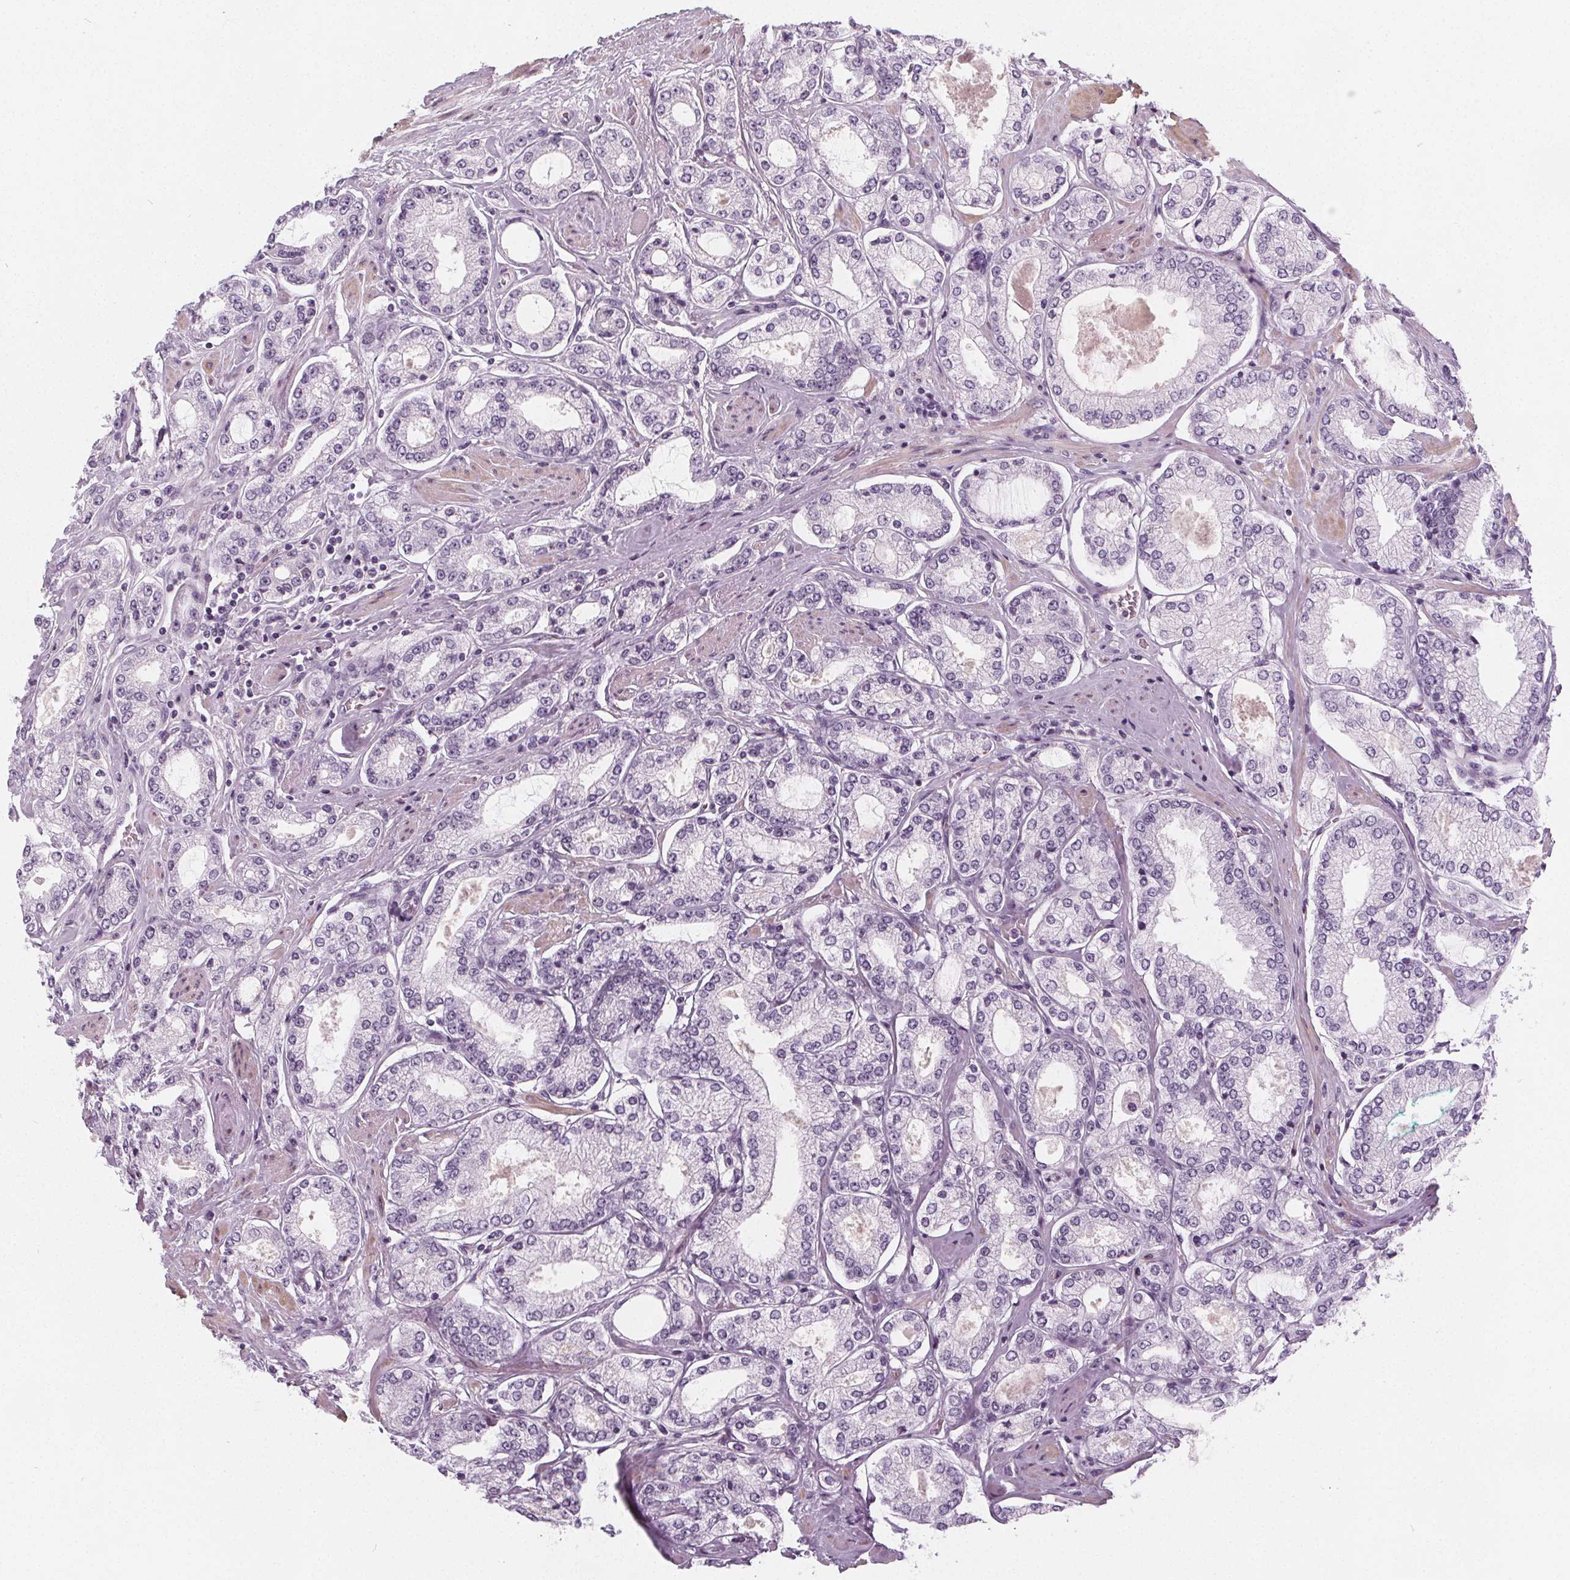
{"staining": {"intensity": "negative", "quantity": "none", "location": "none"}, "tissue": "prostate cancer", "cell_type": "Tumor cells", "image_type": "cancer", "snomed": [{"axis": "morphology", "description": "Adenocarcinoma, High grade"}, {"axis": "topography", "description": "Prostate"}], "caption": "There is no significant staining in tumor cells of high-grade adenocarcinoma (prostate). Brightfield microscopy of immunohistochemistry (IHC) stained with DAB (brown) and hematoxylin (blue), captured at high magnification.", "gene": "SLC5A12", "patient": {"sex": "male", "age": 68}}